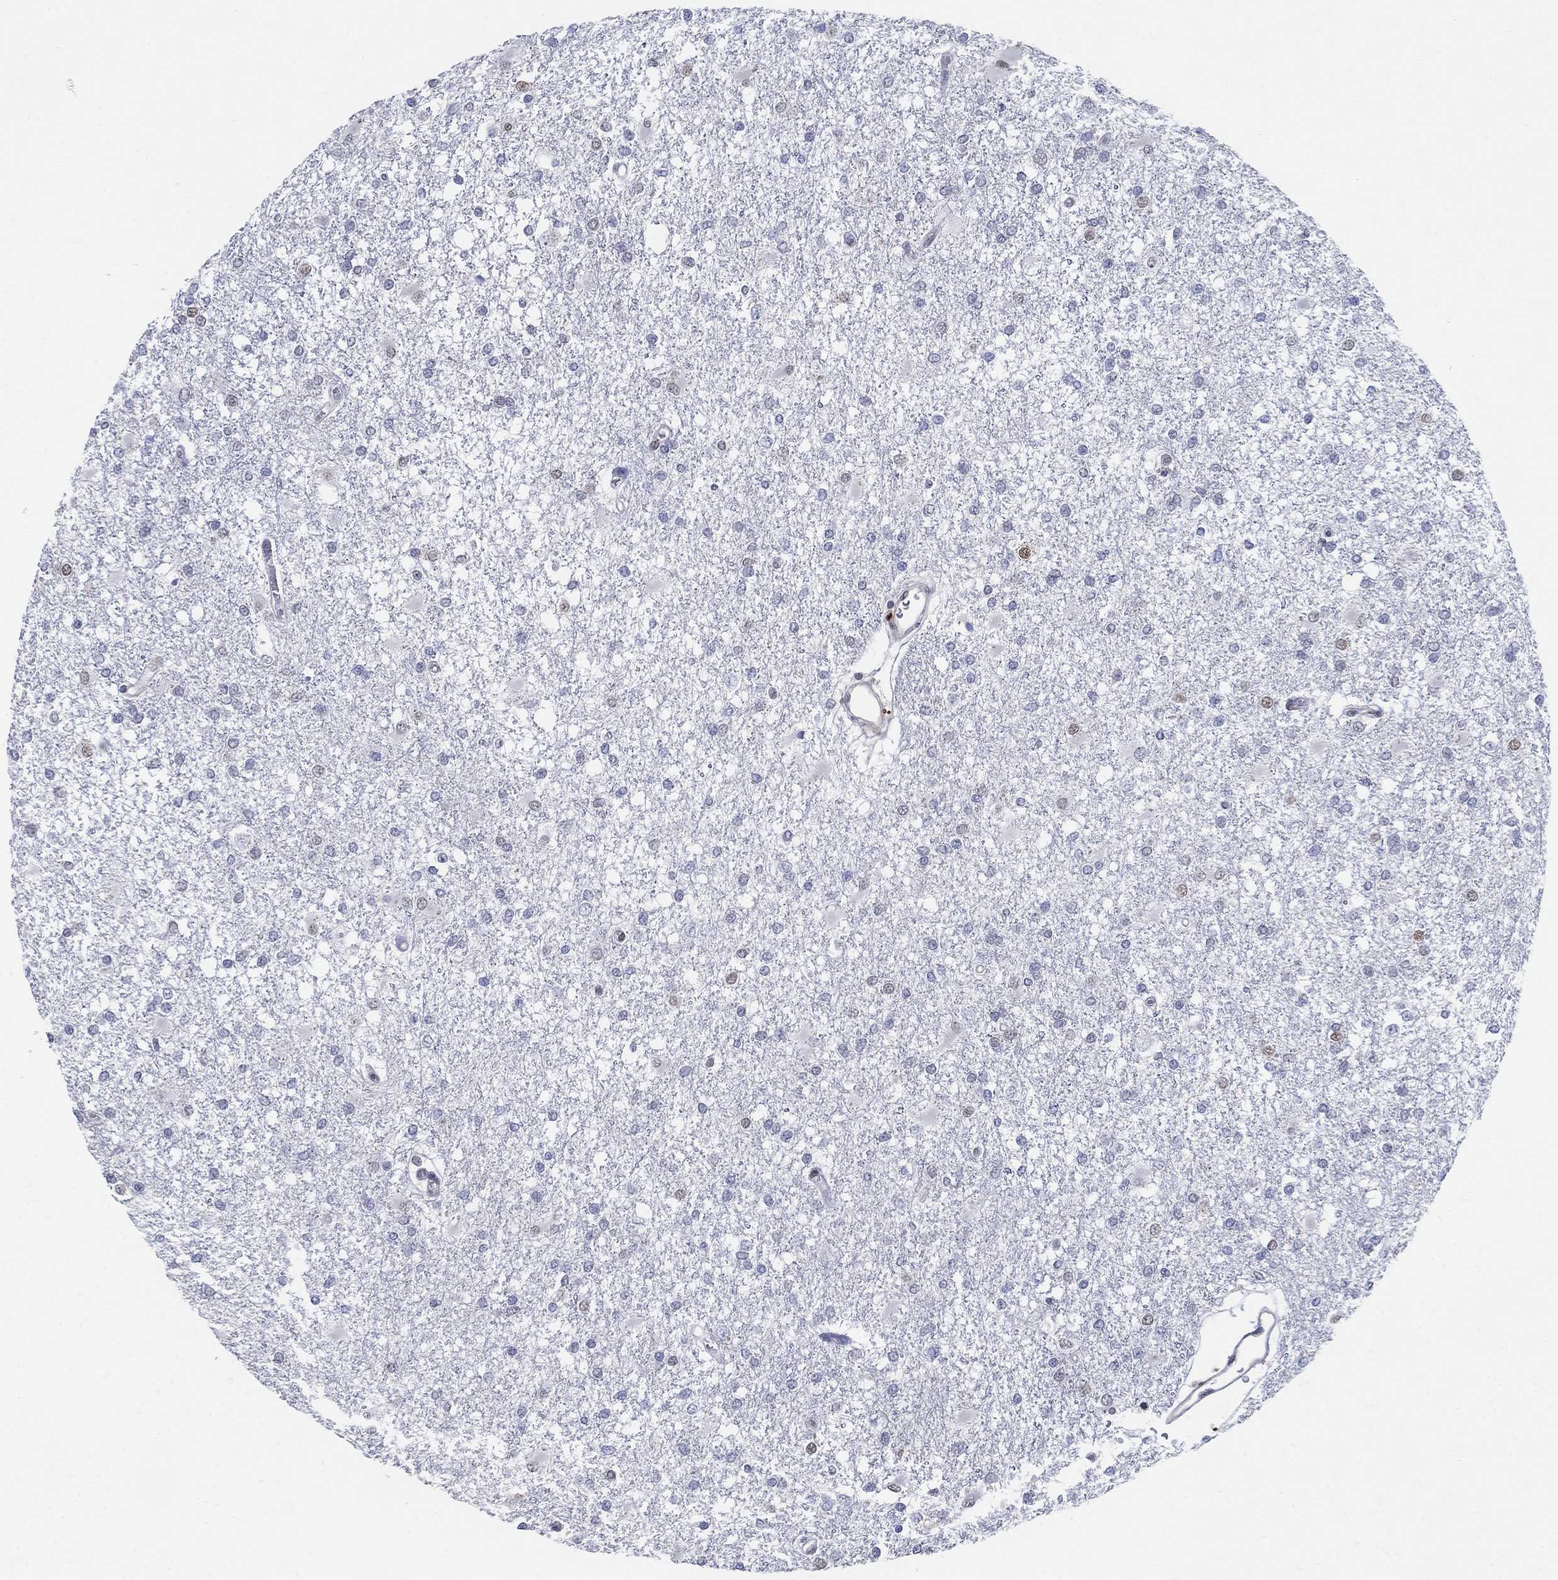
{"staining": {"intensity": "weak", "quantity": "<25%", "location": "nuclear"}, "tissue": "glioma", "cell_type": "Tumor cells", "image_type": "cancer", "snomed": [{"axis": "morphology", "description": "Glioma, malignant, High grade"}, {"axis": "topography", "description": "Cerebral cortex"}], "caption": "A micrograph of human glioma is negative for staining in tumor cells.", "gene": "CENPE", "patient": {"sex": "male", "age": 79}}